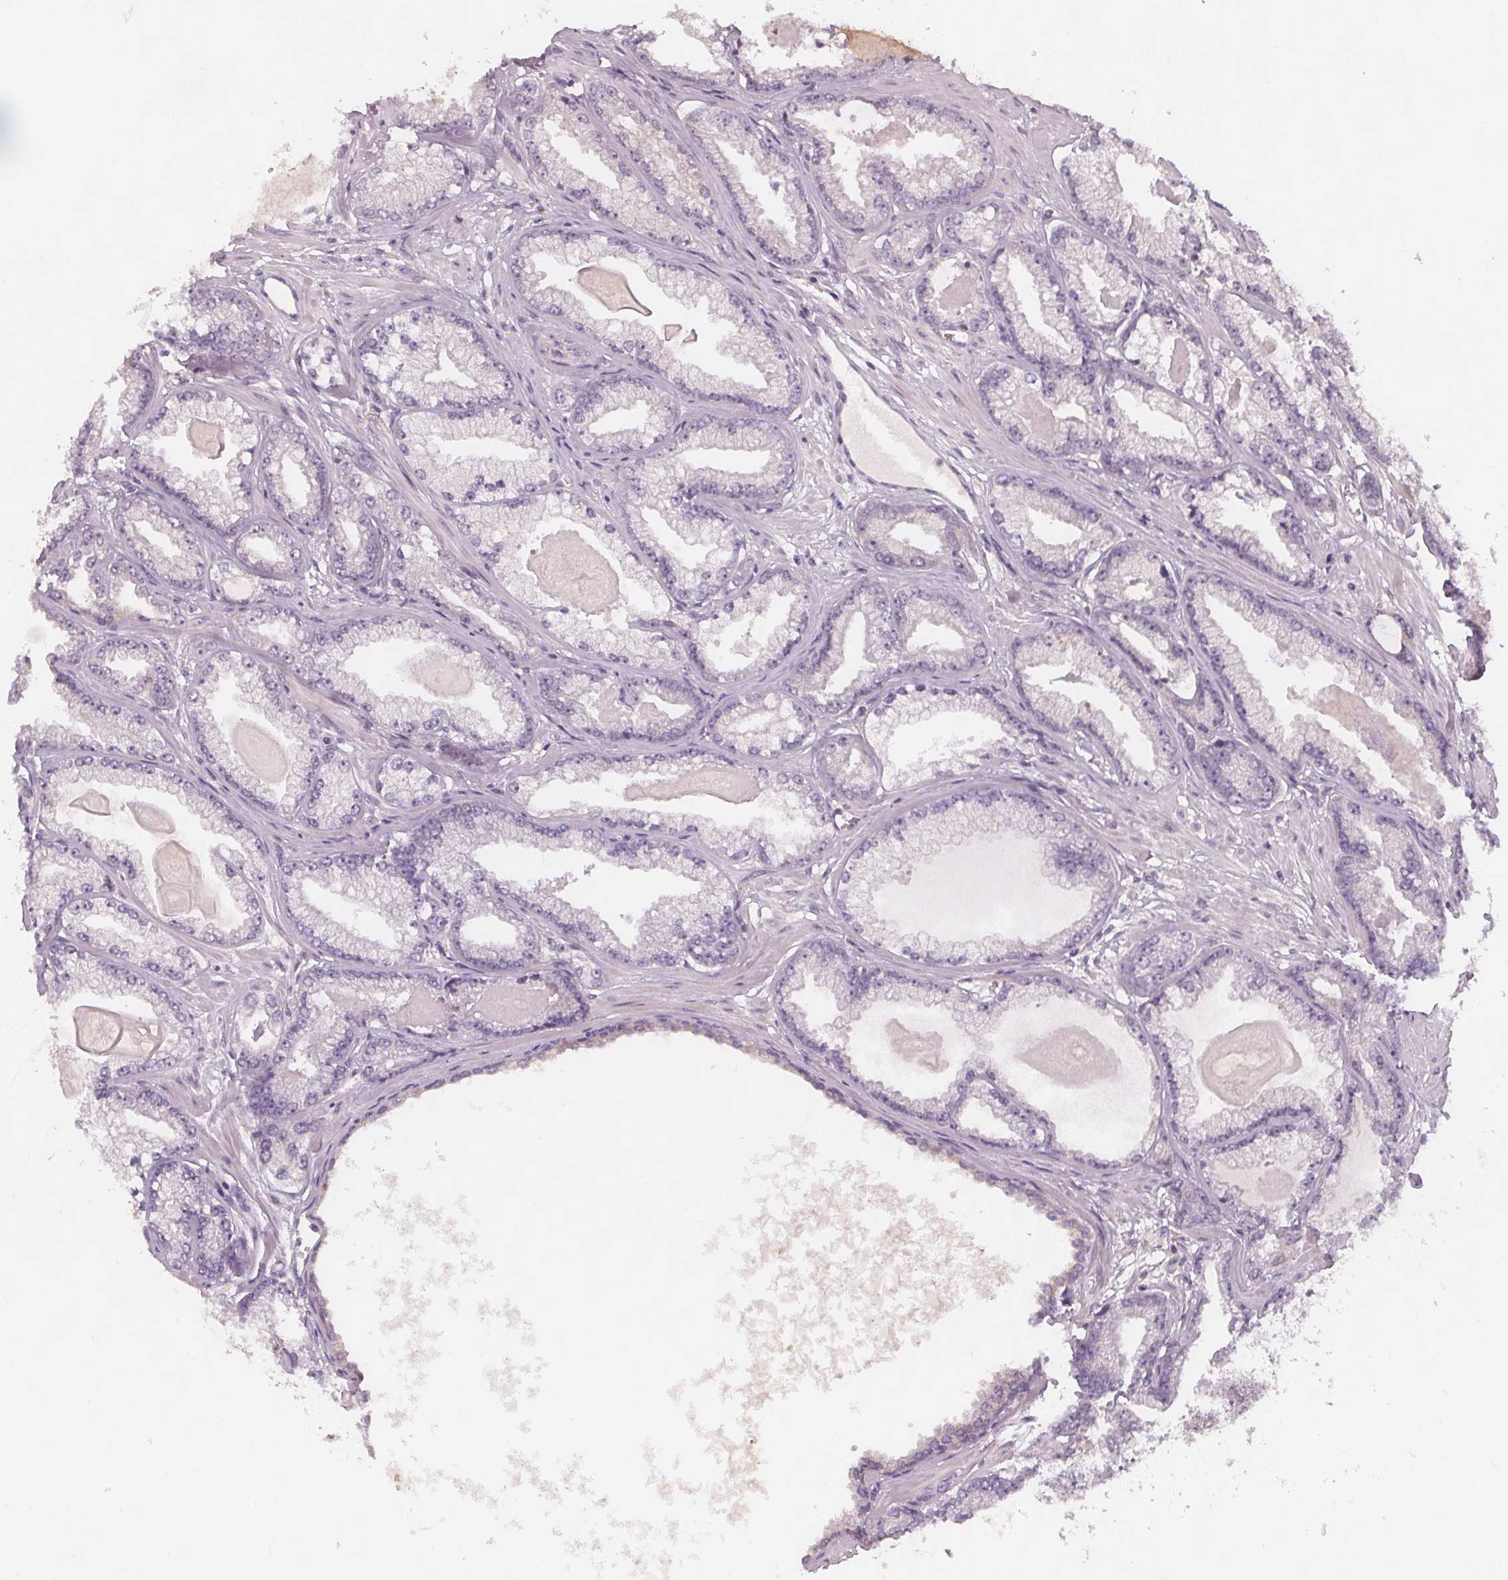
{"staining": {"intensity": "negative", "quantity": "none", "location": "none"}, "tissue": "prostate cancer", "cell_type": "Tumor cells", "image_type": "cancer", "snomed": [{"axis": "morphology", "description": "Adenocarcinoma, Low grade"}, {"axis": "topography", "description": "Prostate"}], "caption": "High magnification brightfield microscopy of prostate cancer (low-grade adenocarcinoma) stained with DAB (brown) and counterstained with hematoxylin (blue): tumor cells show no significant positivity.", "gene": "VNN1", "patient": {"sex": "male", "age": 64}}